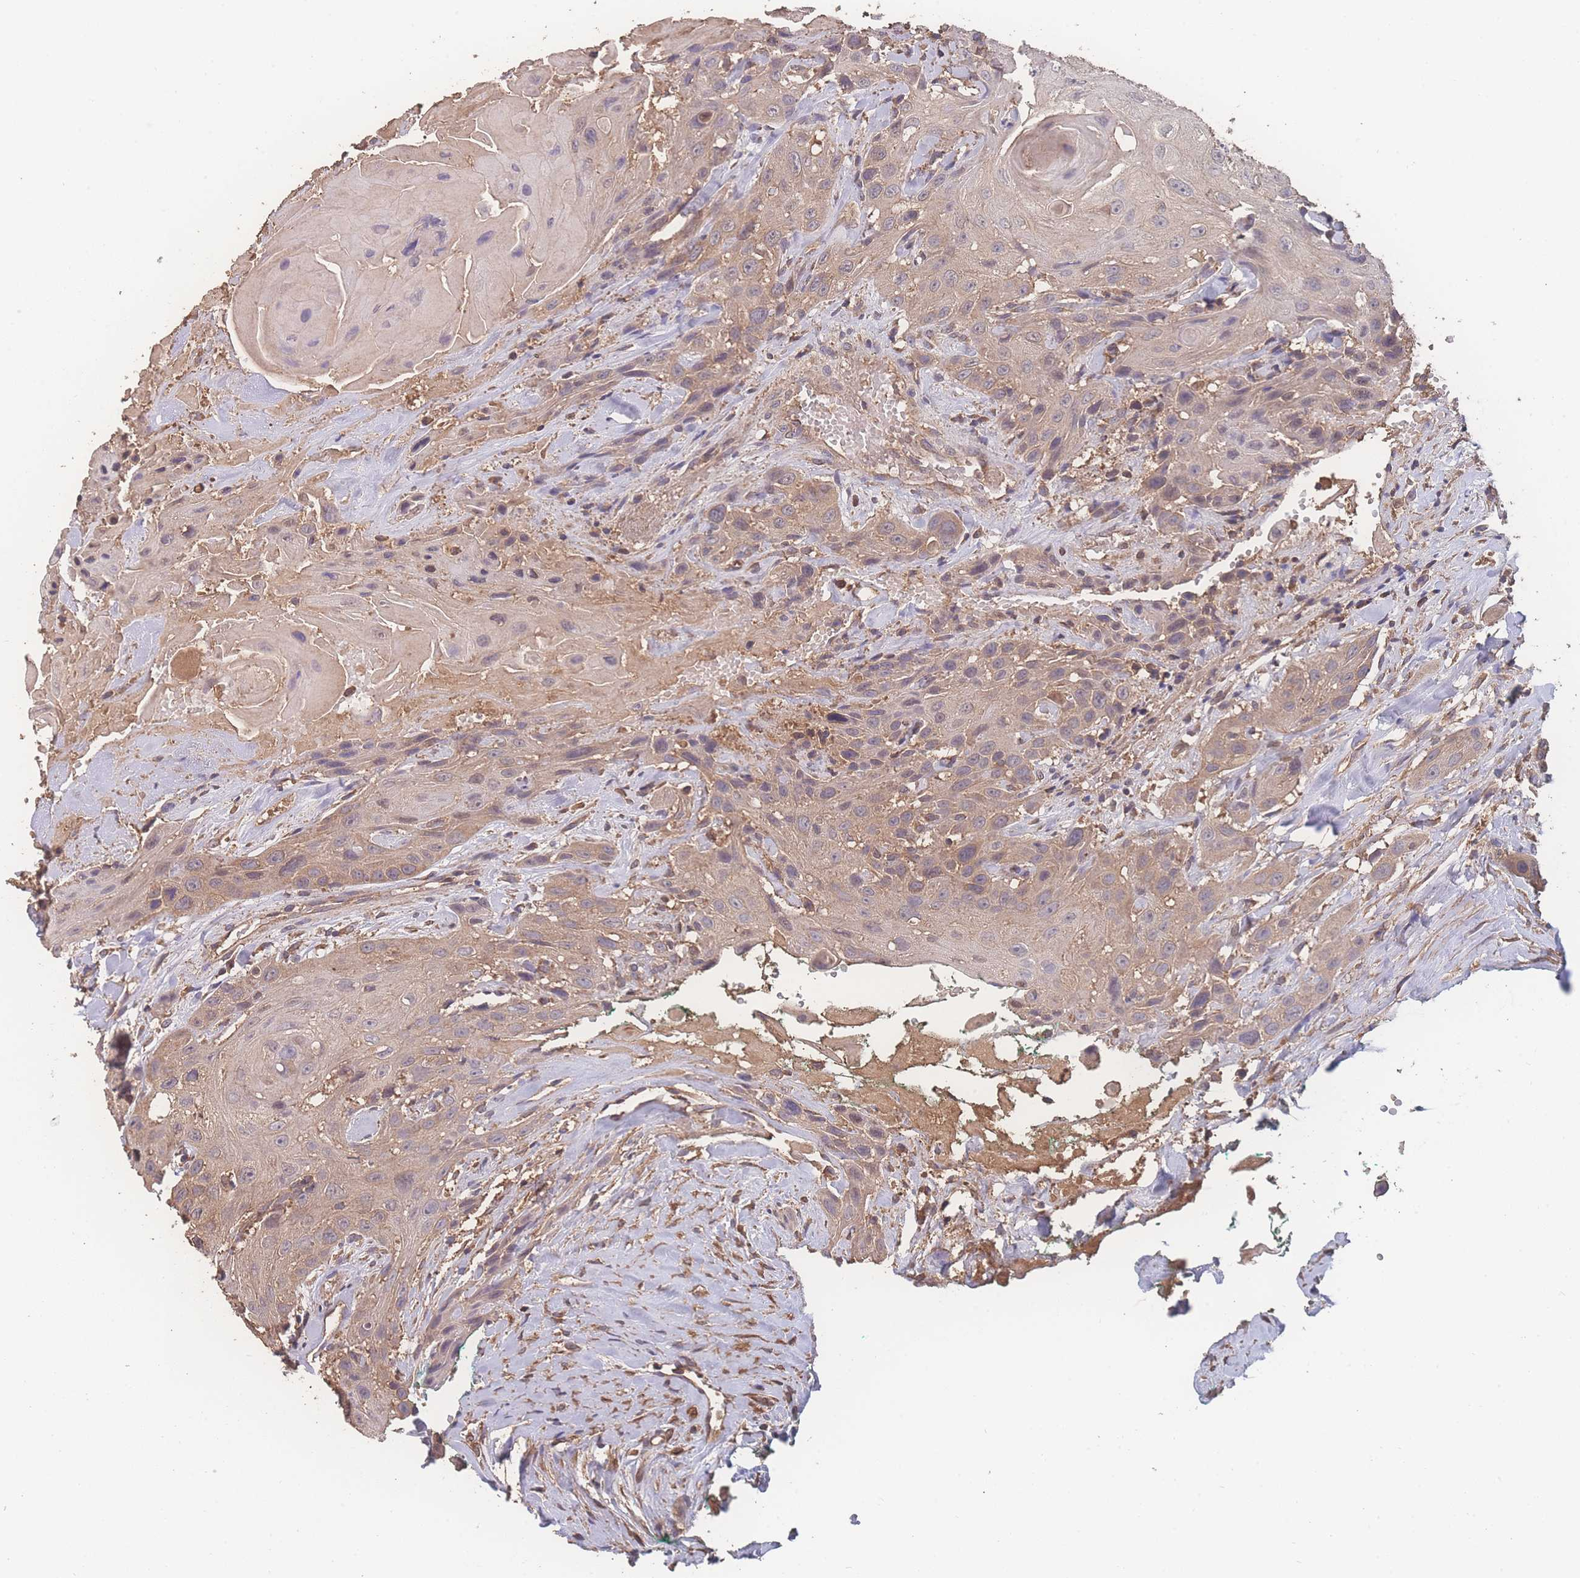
{"staining": {"intensity": "weak", "quantity": "25%-75%", "location": "cytoplasmic/membranous"}, "tissue": "head and neck cancer", "cell_type": "Tumor cells", "image_type": "cancer", "snomed": [{"axis": "morphology", "description": "Squamous cell carcinoma, NOS"}, {"axis": "topography", "description": "Head-Neck"}], "caption": "Immunohistochemistry (DAB) staining of squamous cell carcinoma (head and neck) demonstrates weak cytoplasmic/membranous protein positivity in about 25%-75% of tumor cells.", "gene": "ATXN10", "patient": {"sex": "male", "age": 81}}